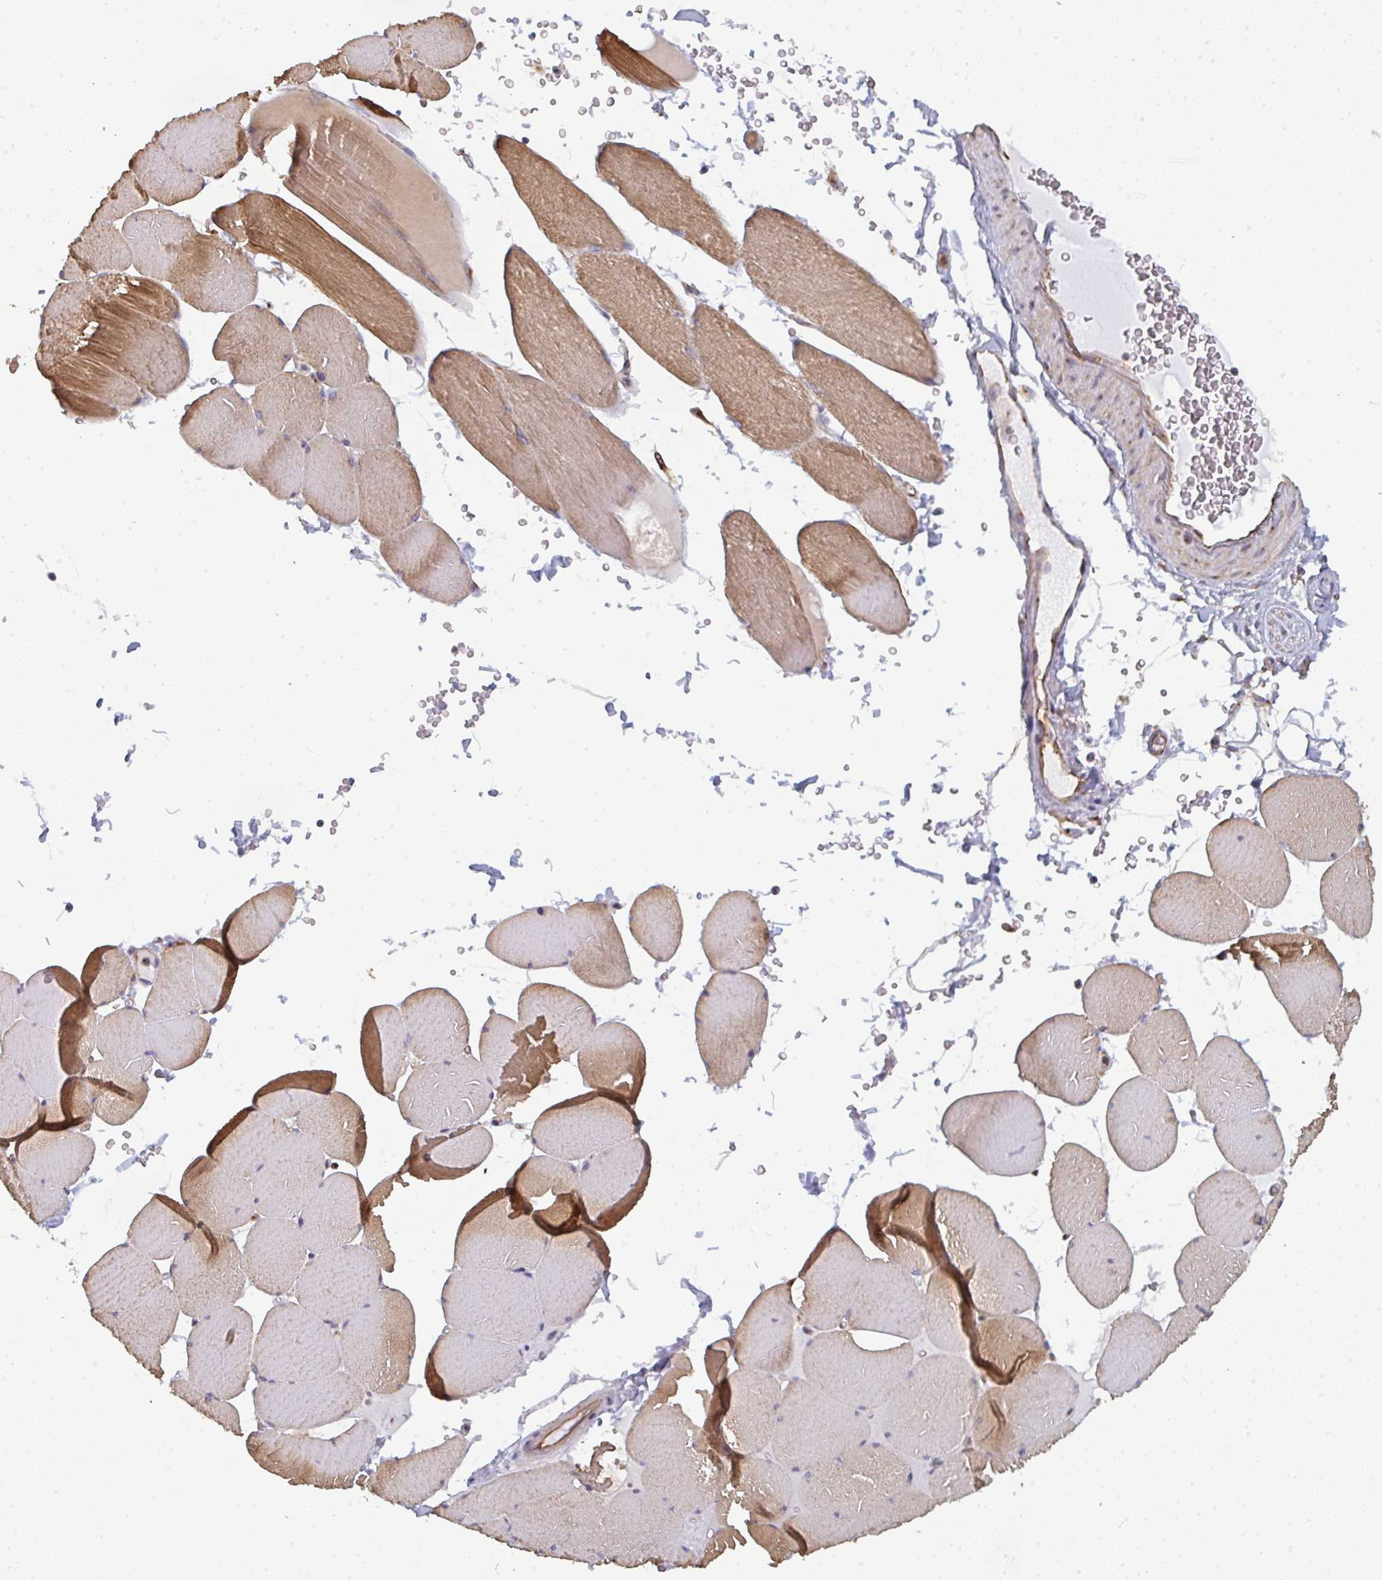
{"staining": {"intensity": "moderate", "quantity": "25%-75%", "location": "cytoplasmic/membranous"}, "tissue": "skeletal muscle", "cell_type": "Myocytes", "image_type": "normal", "snomed": [{"axis": "morphology", "description": "Normal tissue, NOS"}, {"axis": "topography", "description": "Skeletal muscle"}, {"axis": "topography", "description": "Head-Neck"}], "caption": "Myocytes demonstrate medium levels of moderate cytoplasmic/membranous expression in about 25%-75% of cells in normal skeletal muscle. The staining is performed using DAB brown chromogen to label protein expression. The nuclei are counter-stained blue using hematoxylin.", "gene": "DYNC1I2", "patient": {"sex": "male", "age": 66}}